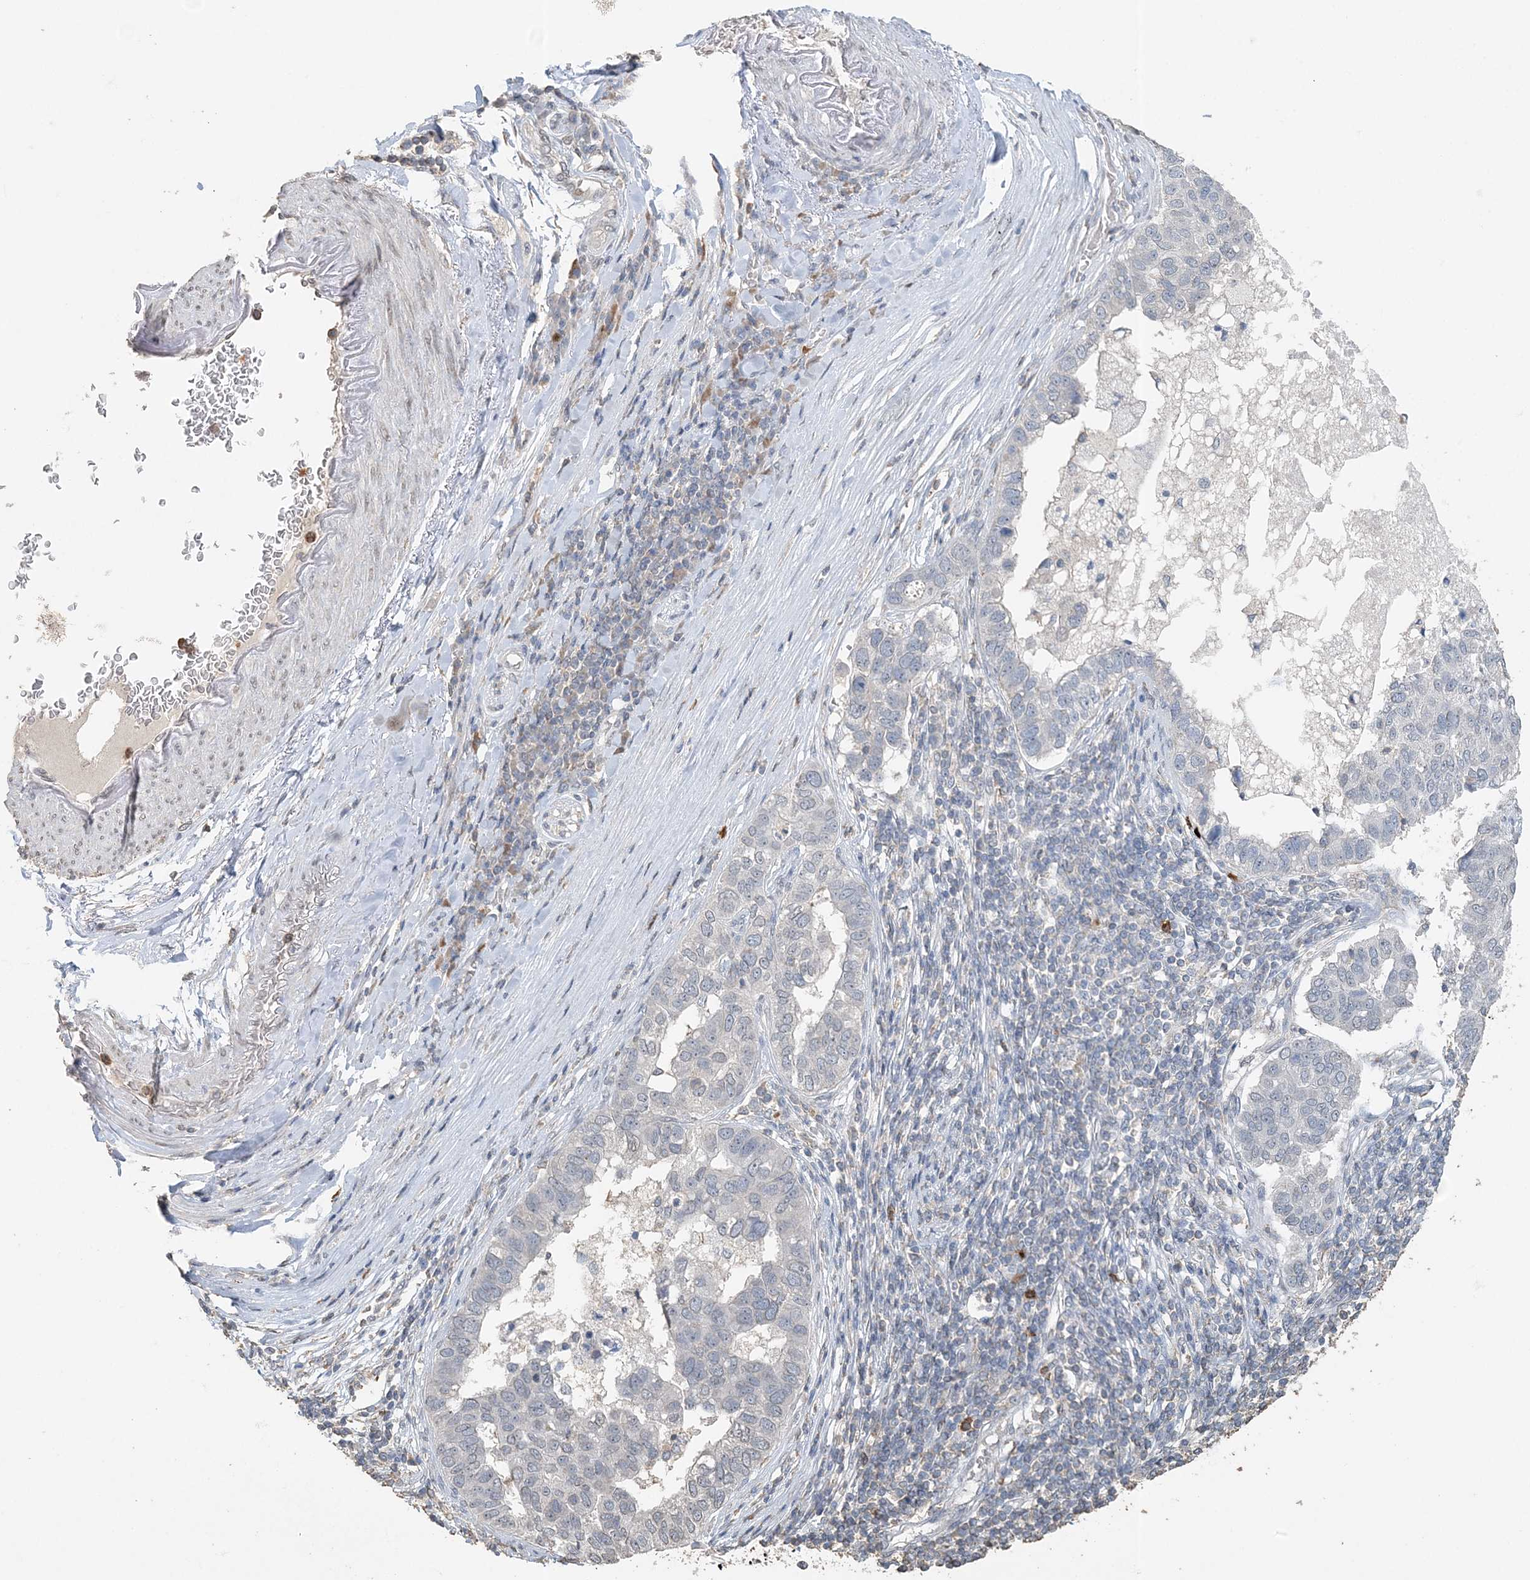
{"staining": {"intensity": "negative", "quantity": "none", "location": "none"}, "tissue": "pancreatic cancer", "cell_type": "Tumor cells", "image_type": "cancer", "snomed": [{"axis": "morphology", "description": "Adenocarcinoma, NOS"}, {"axis": "topography", "description": "Pancreas"}], "caption": "The immunohistochemistry (IHC) micrograph has no significant expression in tumor cells of pancreatic cancer (adenocarcinoma) tissue. (DAB immunohistochemistry (IHC) visualized using brightfield microscopy, high magnification).", "gene": "FAM110A", "patient": {"sex": "female", "age": 61}}